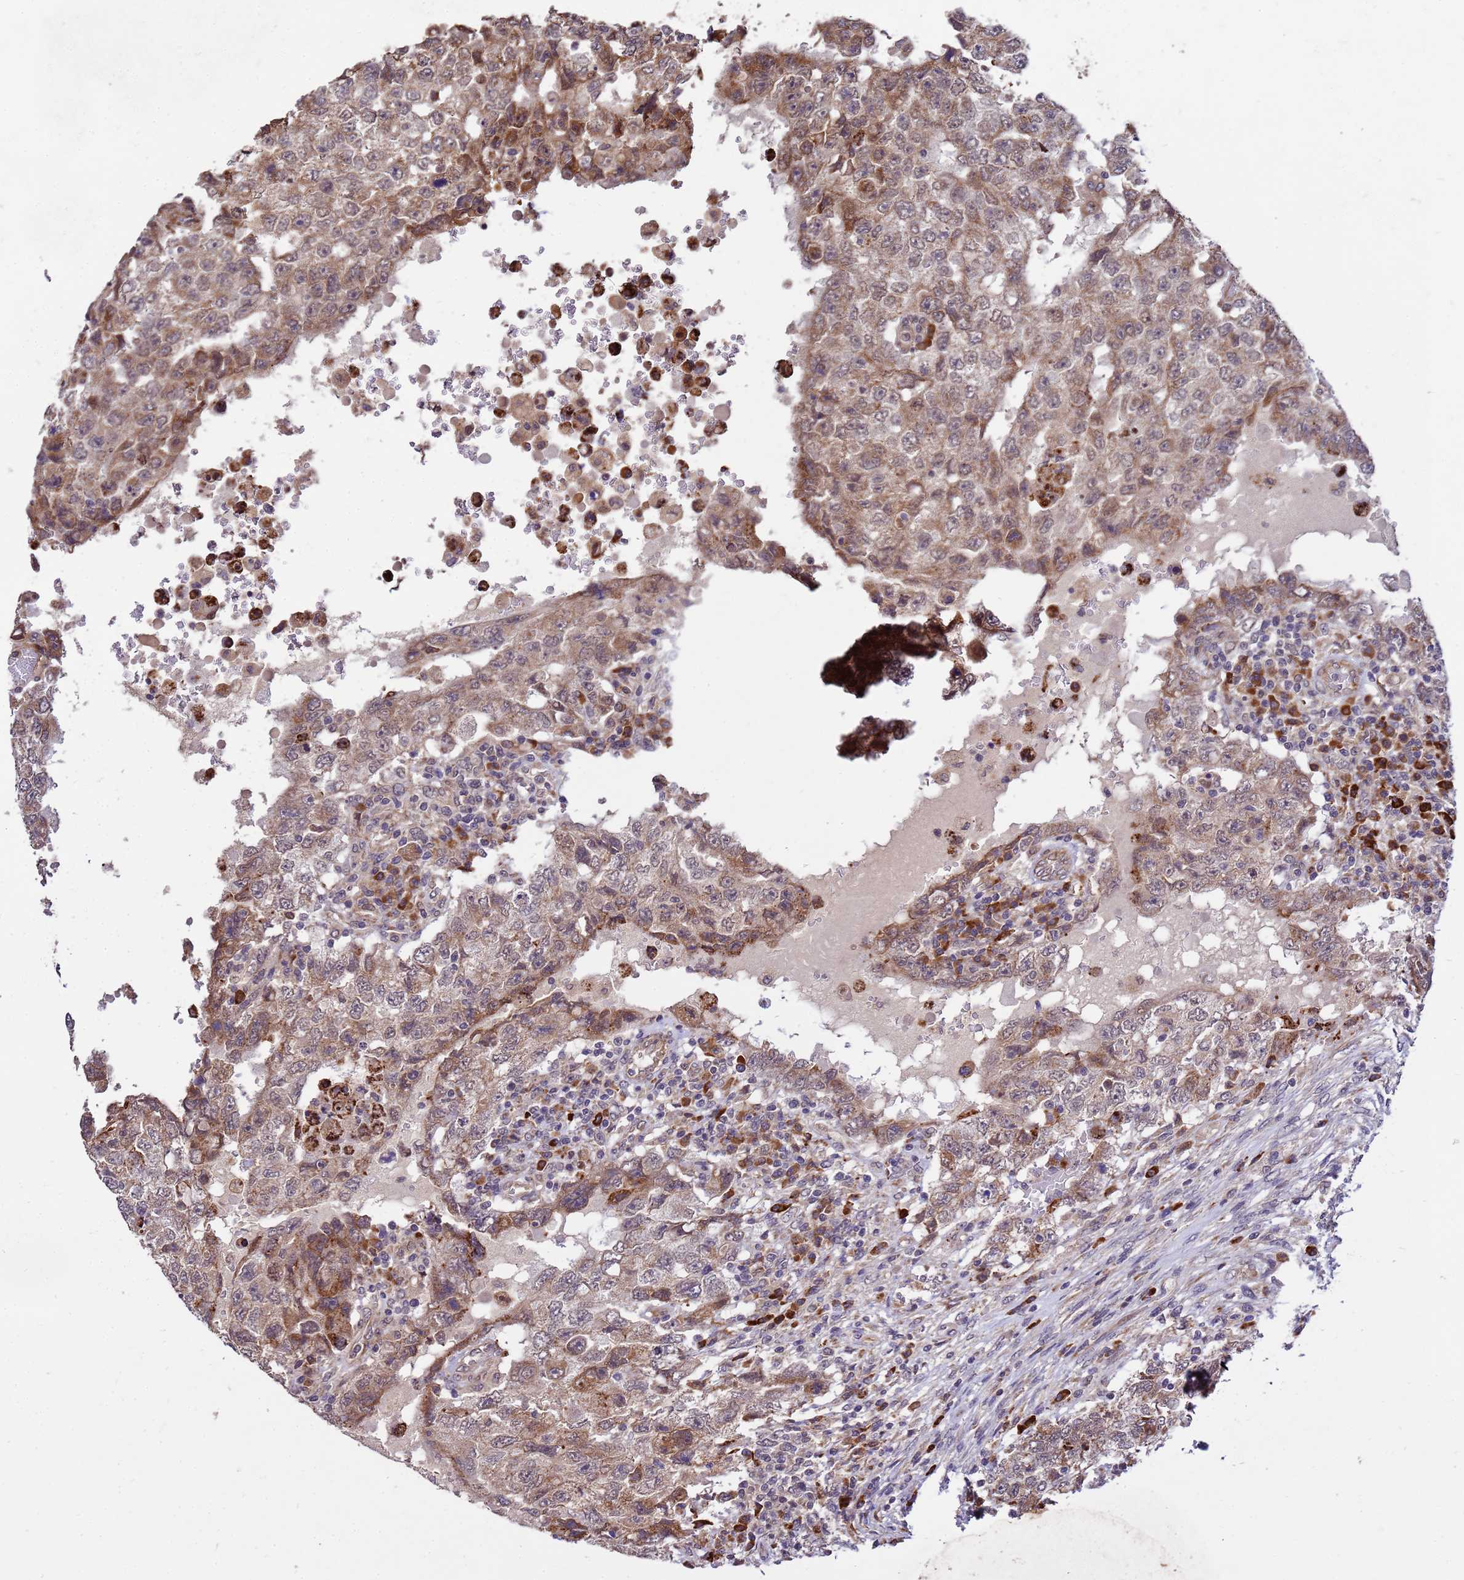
{"staining": {"intensity": "moderate", "quantity": "25%-75%", "location": "cytoplasmic/membranous"}, "tissue": "testis cancer", "cell_type": "Tumor cells", "image_type": "cancer", "snomed": [{"axis": "morphology", "description": "Carcinoma, Embryonal, NOS"}, {"axis": "topography", "description": "Testis"}], "caption": "Immunohistochemical staining of testis cancer demonstrates moderate cytoplasmic/membranous protein expression in about 25%-75% of tumor cells.", "gene": "ZNF619", "patient": {"sex": "male", "age": 26}}